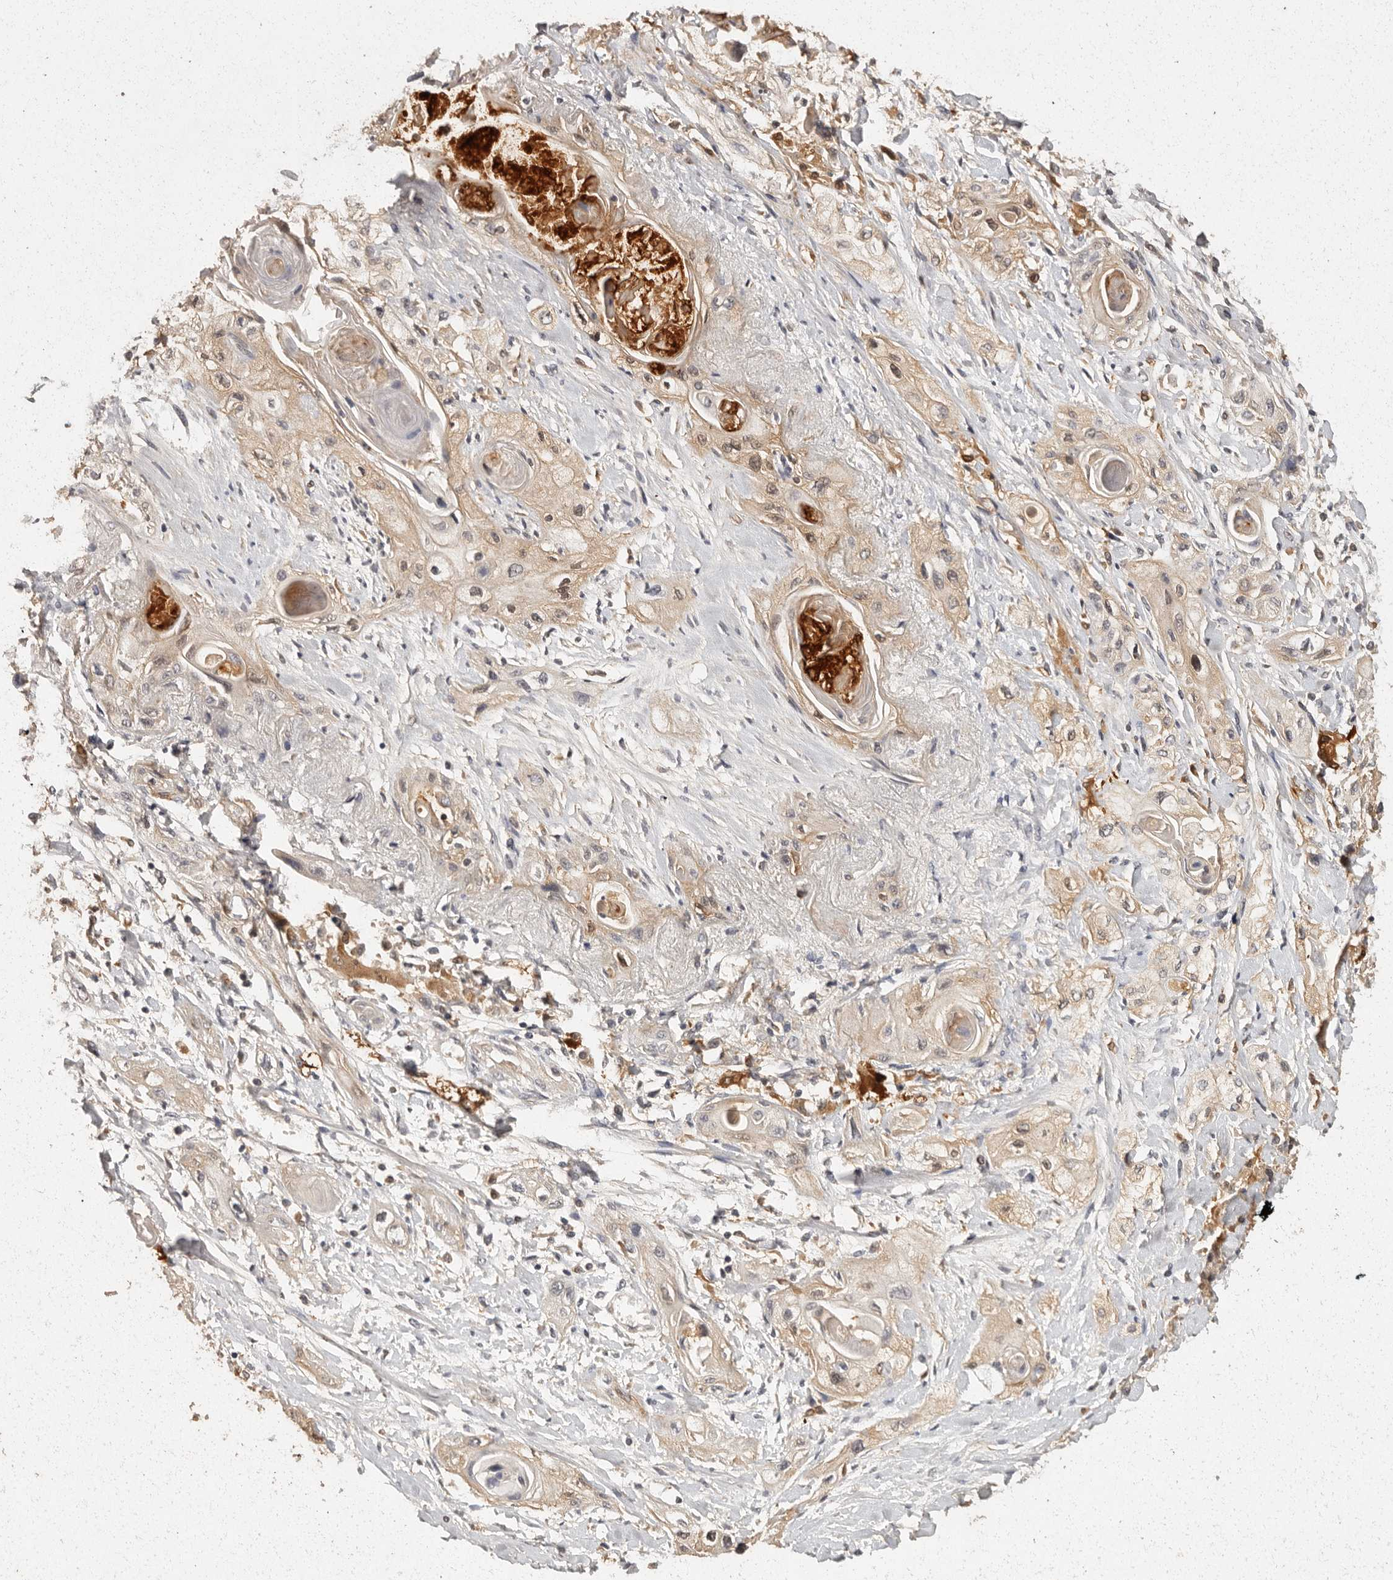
{"staining": {"intensity": "weak", "quantity": ">75%", "location": "cytoplasmic/membranous"}, "tissue": "lung cancer", "cell_type": "Tumor cells", "image_type": "cancer", "snomed": [{"axis": "morphology", "description": "Squamous cell carcinoma, NOS"}, {"axis": "topography", "description": "Lung"}], "caption": "A micrograph showing weak cytoplasmic/membranous positivity in approximately >75% of tumor cells in squamous cell carcinoma (lung), as visualized by brown immunohistochemical staining.", "gene": "BAIAP2", "patient": {"sex": "female", "age": 47}}